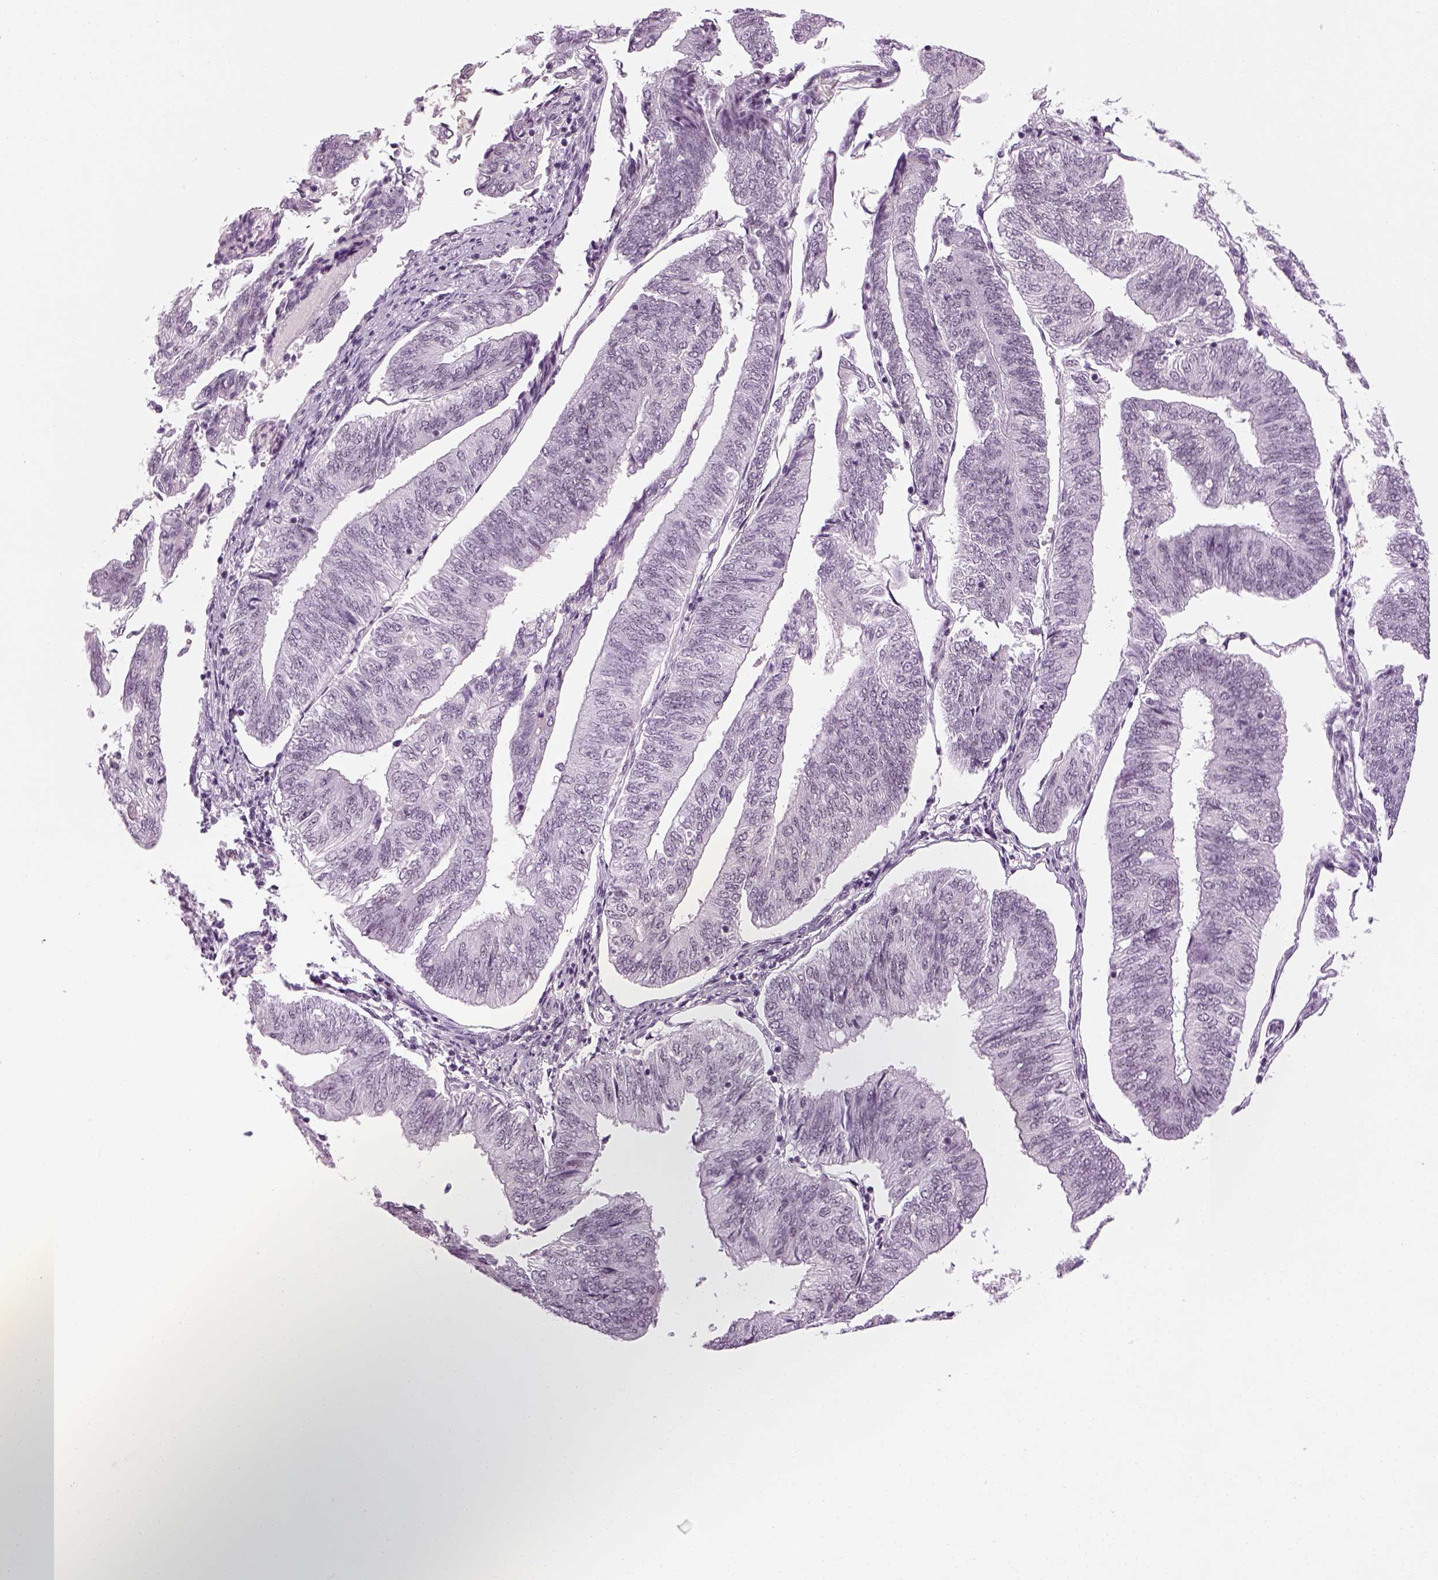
{"staining": {"intensity": "negative", "quantity": "none", "location": "none"}, "tissue": "endometrial cancer", "cell_type": "Tumor cells", "image_type": "cancer", "snomed": [{"axis": "morphology", "description": "Adenocarcinoma, NOS"}, {"axis": "topography", "description": "Endometrium"}], "caption": "Endometrial cancer (adenocarcinoma) stained for a protein using IHC exhibits no staining tumor cells.", "gene": "KCNG2", "patient": {"sex": "female", "age": 58}}